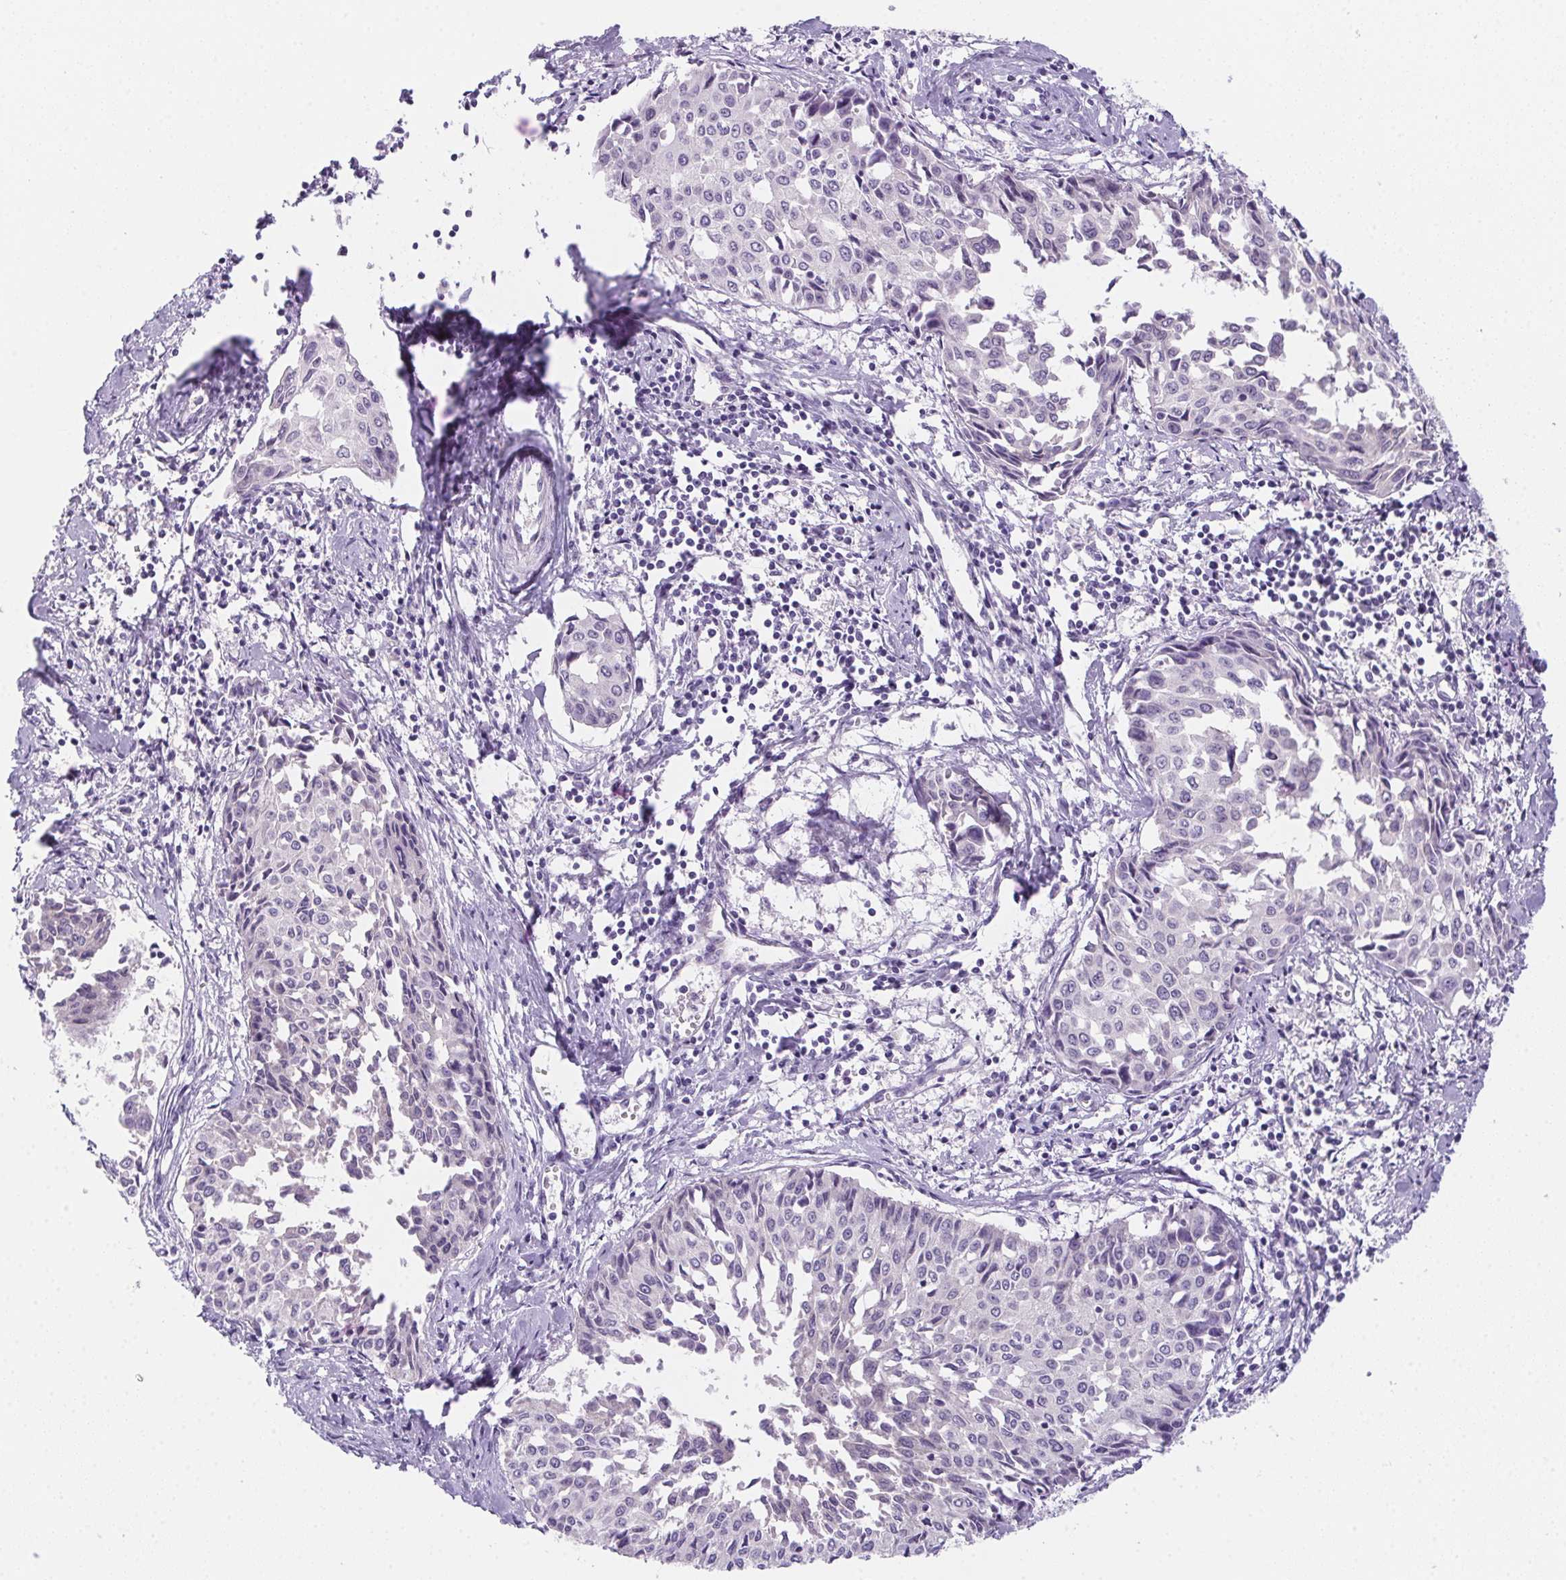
{"staining": {"intensity": "negative", "quantity": "none", "location": "none"}, "tissue": "cervical cancer", "cell_type": "Tumor cells", "image_type": "cancer", "snomed": [{"axis": "morphology", "description": "Squamous cell carcinoma, NOS"}, {"axis": "topography", "description": "Cervix"}], "caption": "An immunohistochemistry (IHC) photomicrograph of cervical cancer (squamous cell carcinoma) is shown. There is no staining in tumor cells of cervical cancer (squamous cell carcinoma).", "gene": "PRKAA1", "patient": {"sex": "female", "age": 50}}